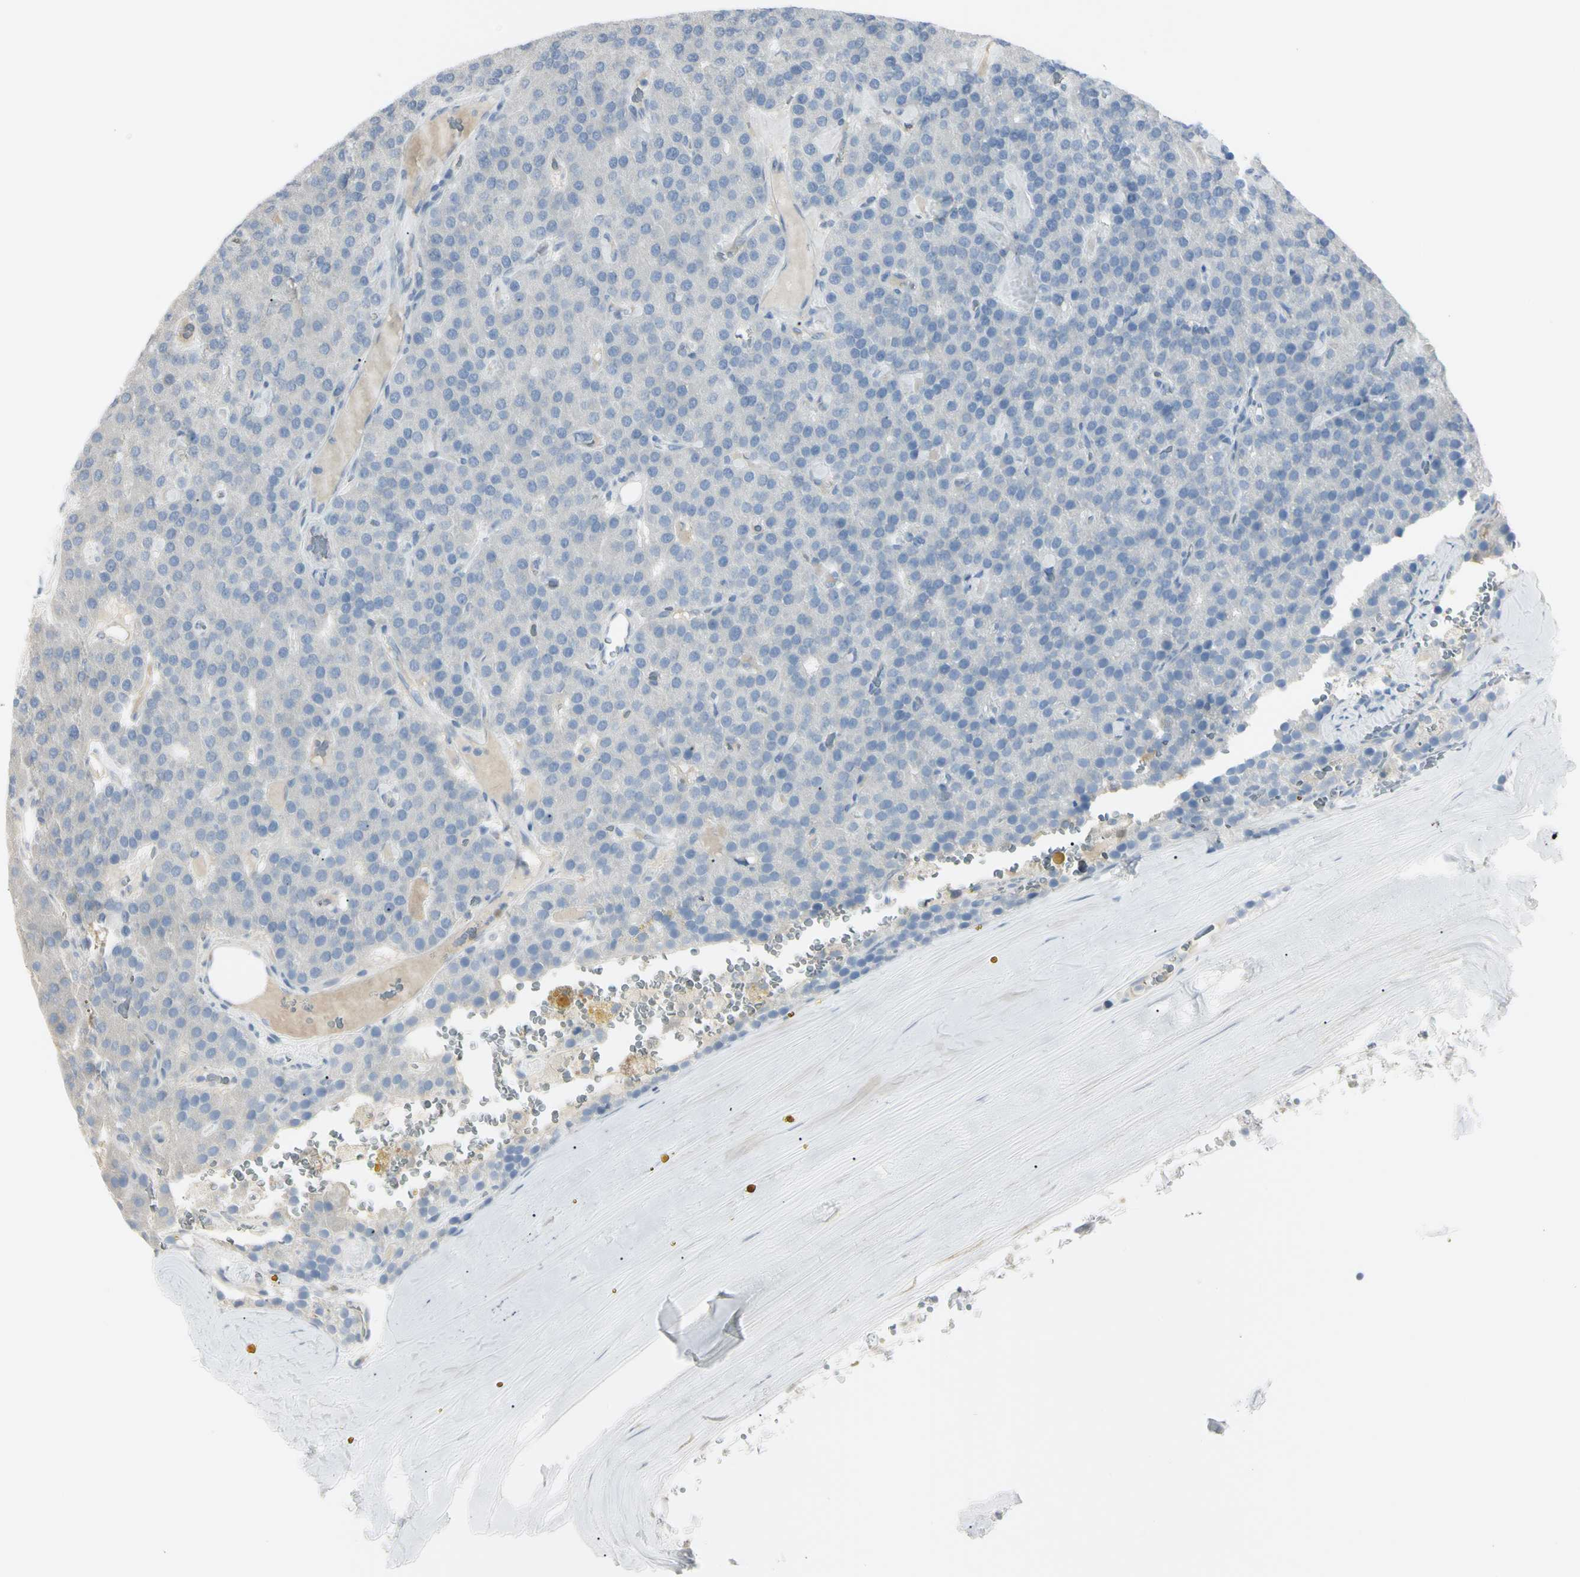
{"staining": {"intensity": "negative", "quantity": "none", "location": "none"}, "tissue": "parathyroid gland", "cell_type": "Glandular cells", "image_type": "normal", "snomed": [{"axis": "morphology", "description": "Normal tissue, NOS"}, {"axis": "morphology", "description": "Adenoma, NOS"}, {"axis": "topography", "description": "Parathyroid gland"}], "caption": "A high-resolution micrograph shows immunohistochemistry staining of unremarkable parathyroid gland, which demonstrates no significant expression in glandular cells.", "gene": "PIP", "patient": {"sex": "female", "age": 86}}